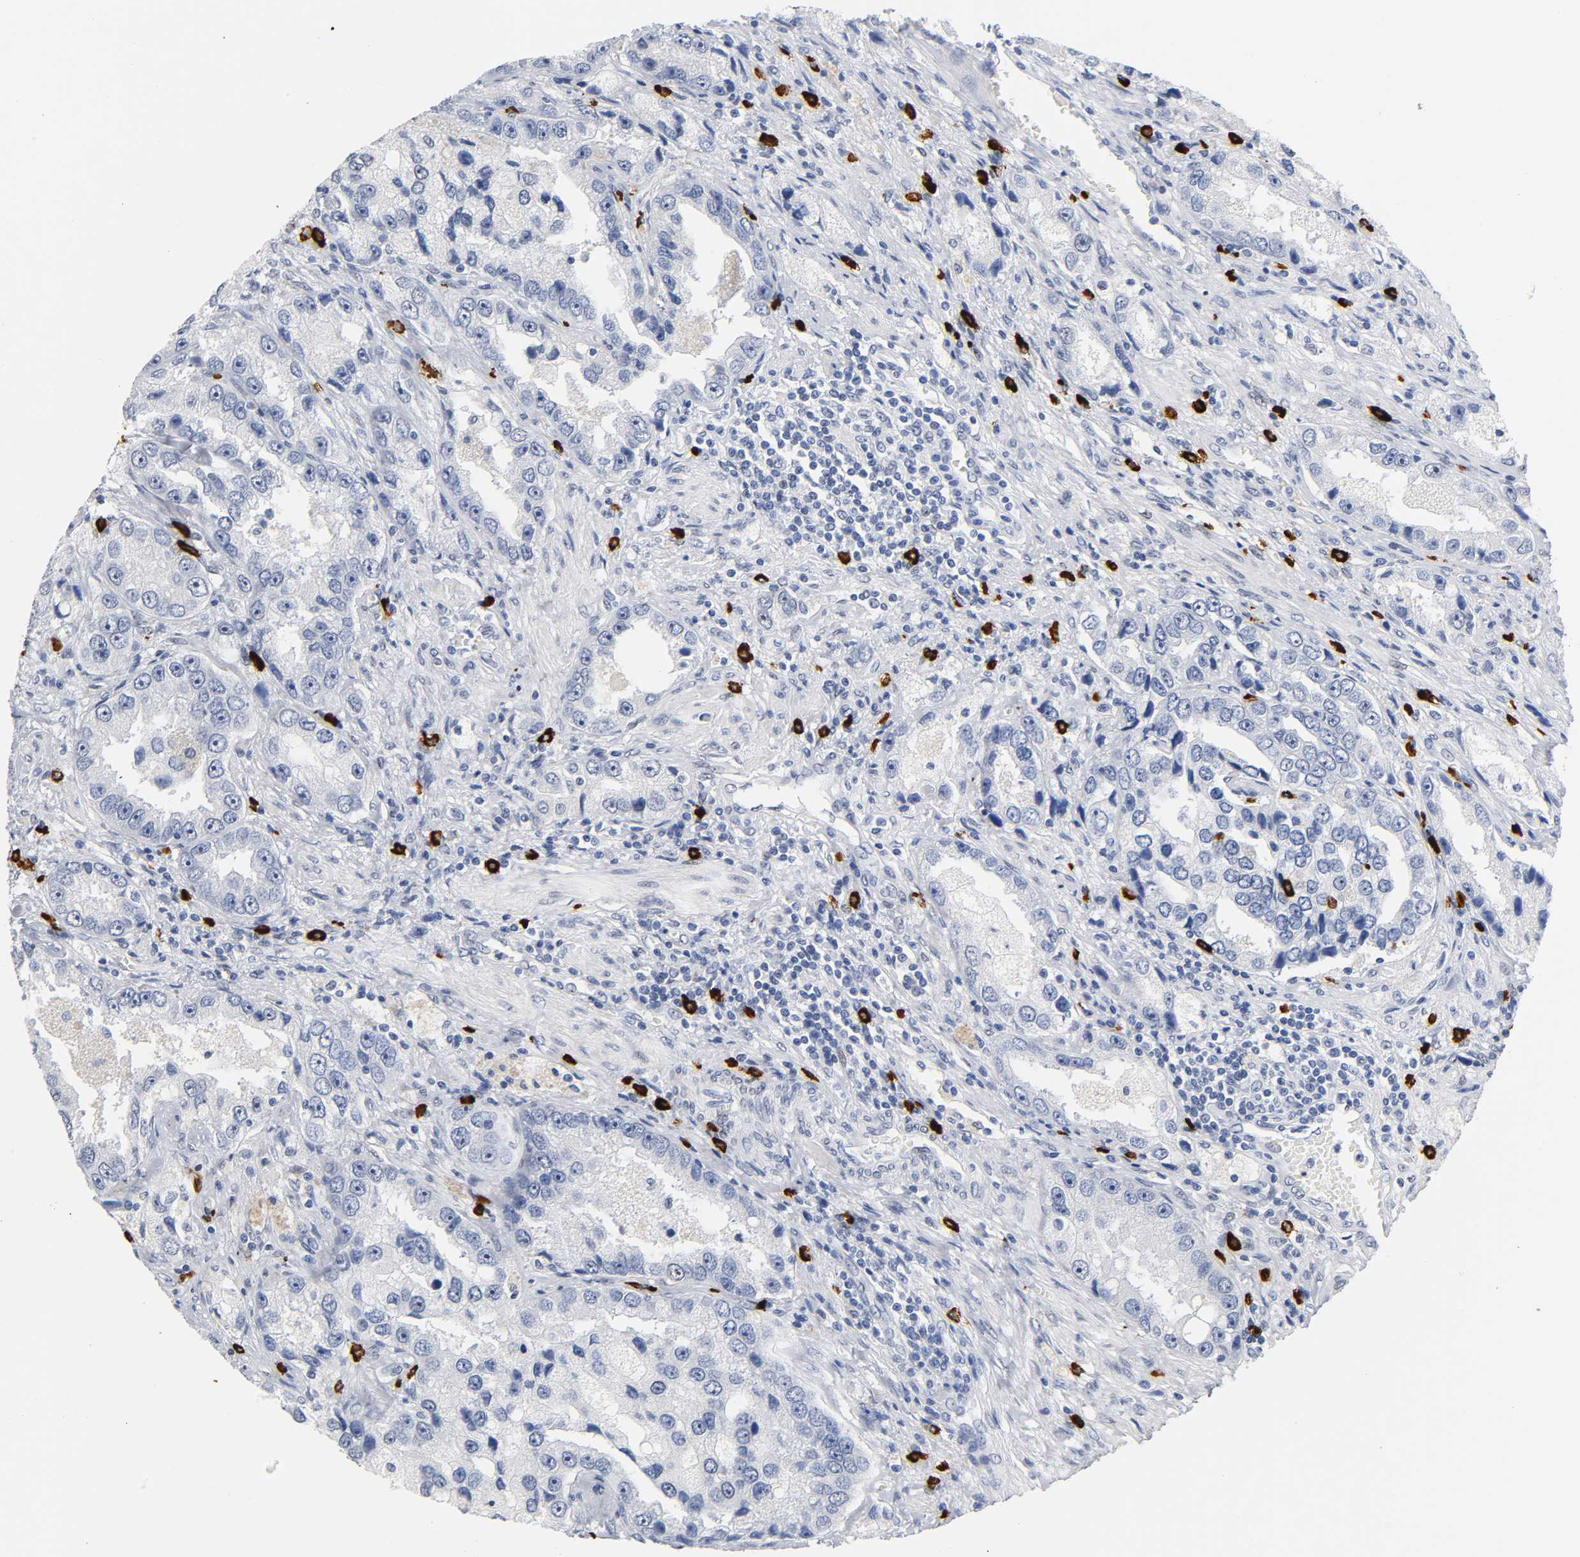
{"staining": {"intensity": "negative", "quantity": "none", "location": "none"}, "tissue": "prostate cancer", "cell_type": "Tumor cells", "image_type": "cancer", "snomed": [{"axis": "morphology", "description": "Adenocarcinoma, High grade"}, {"axis": "topography", "description": "Prostate"}], "caption": "A photomicrograph of human prostate high-grade adenocarcinoma is negative for staining in tumor cells.", "gene": "NAB2", "patient": {"sex": "male", "age": 63}}